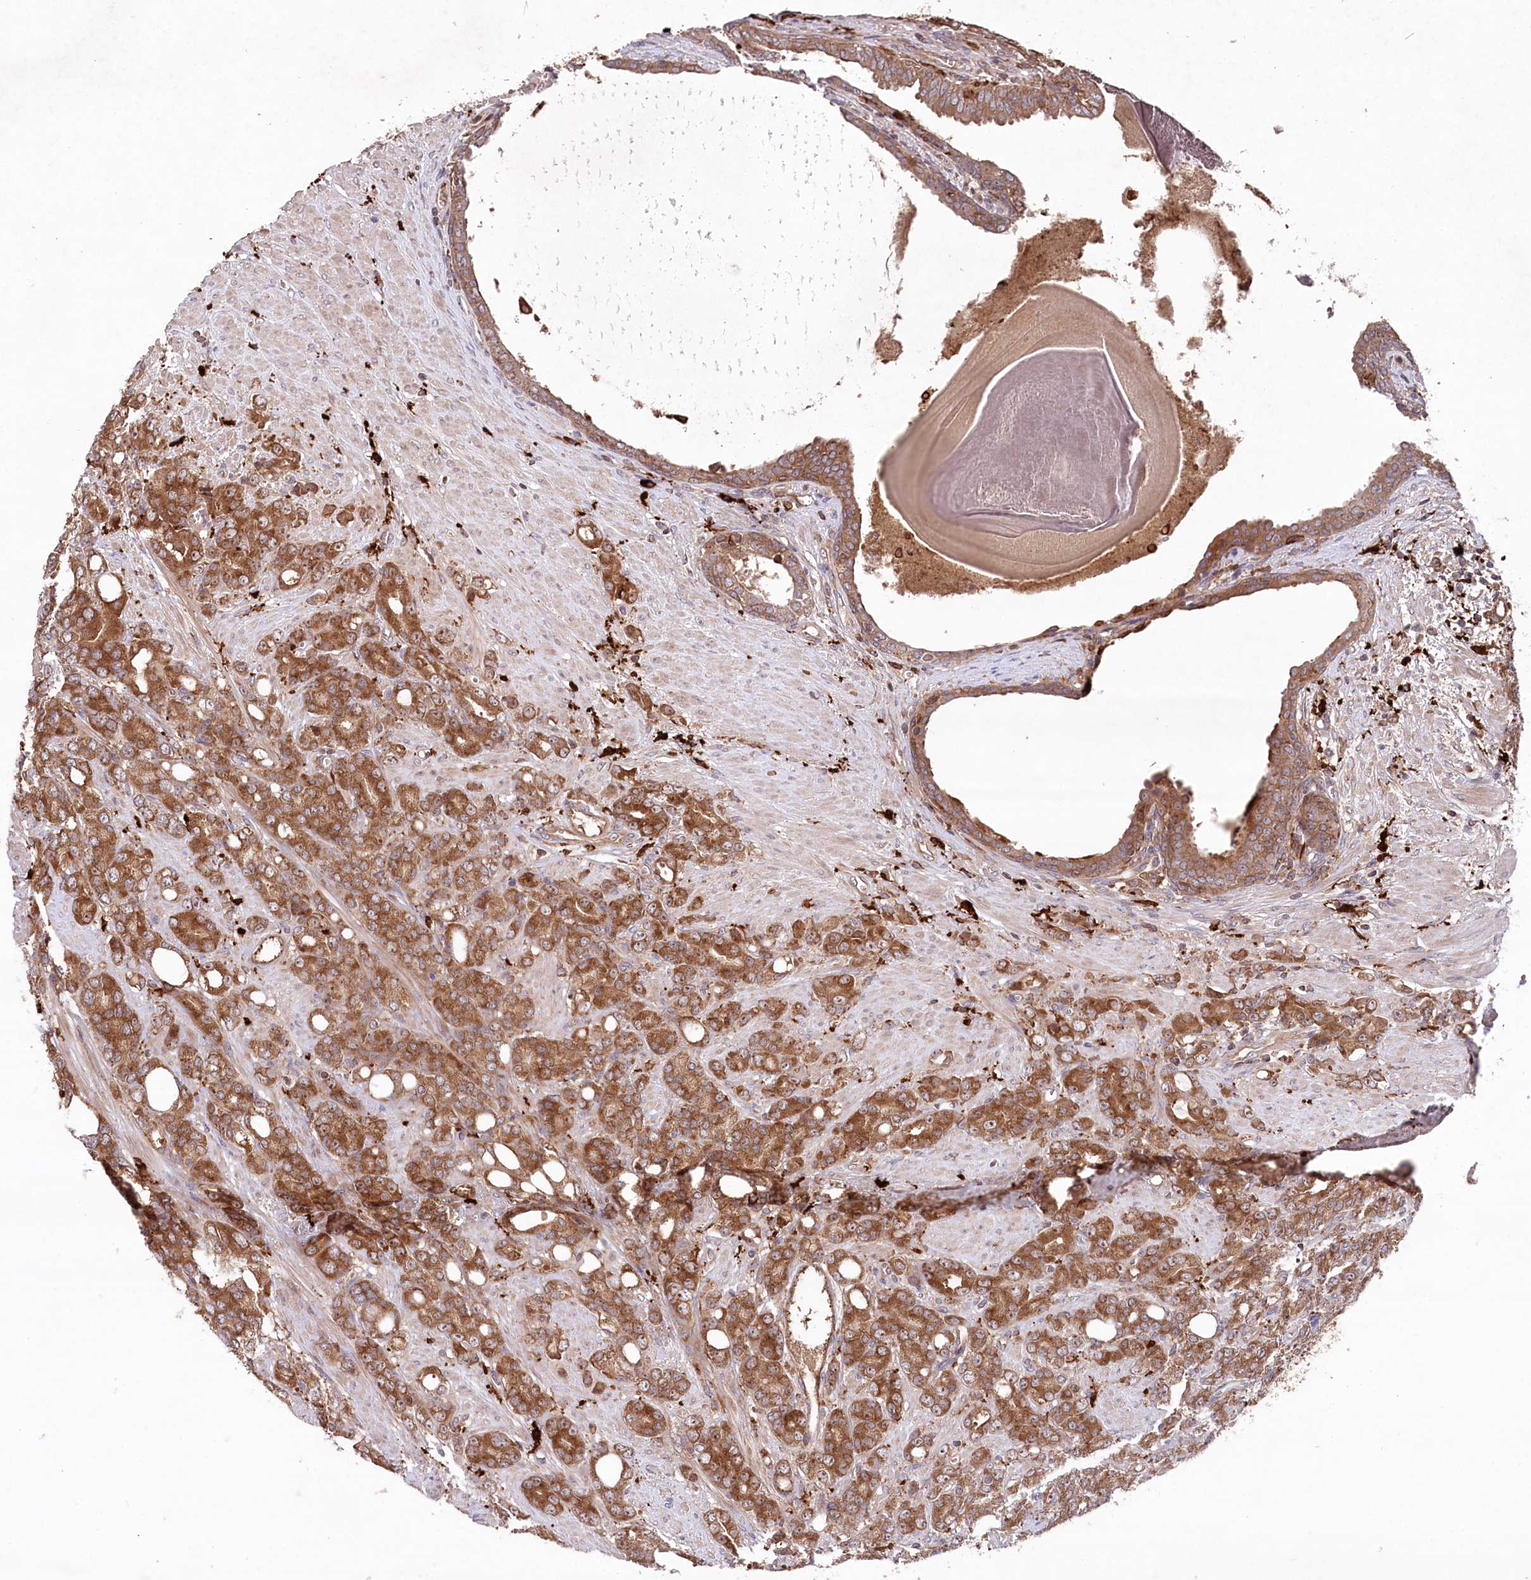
{"staining": {"intensity": "strong", "quantity": ">75%", "location": "cytoplasmic/membranous,nuclear"}, "tissue": "prostate cancer", "cell_type": "Tumor cells", "image_type": "cancer", "snomed": [{"axis": "morphology", "description": "Adenocarcinoma, High grade"}, {"axis": "topography", "description": "Prostate"}], "caption": "A brown stain shows strong cytoplasmic/membranous and nuclear expression of a protein in high-grade adenocarcinoma (prostate) tumor cells.", "gene": "PPP1R21", "patient": {"sex": "male", "age": 62}}